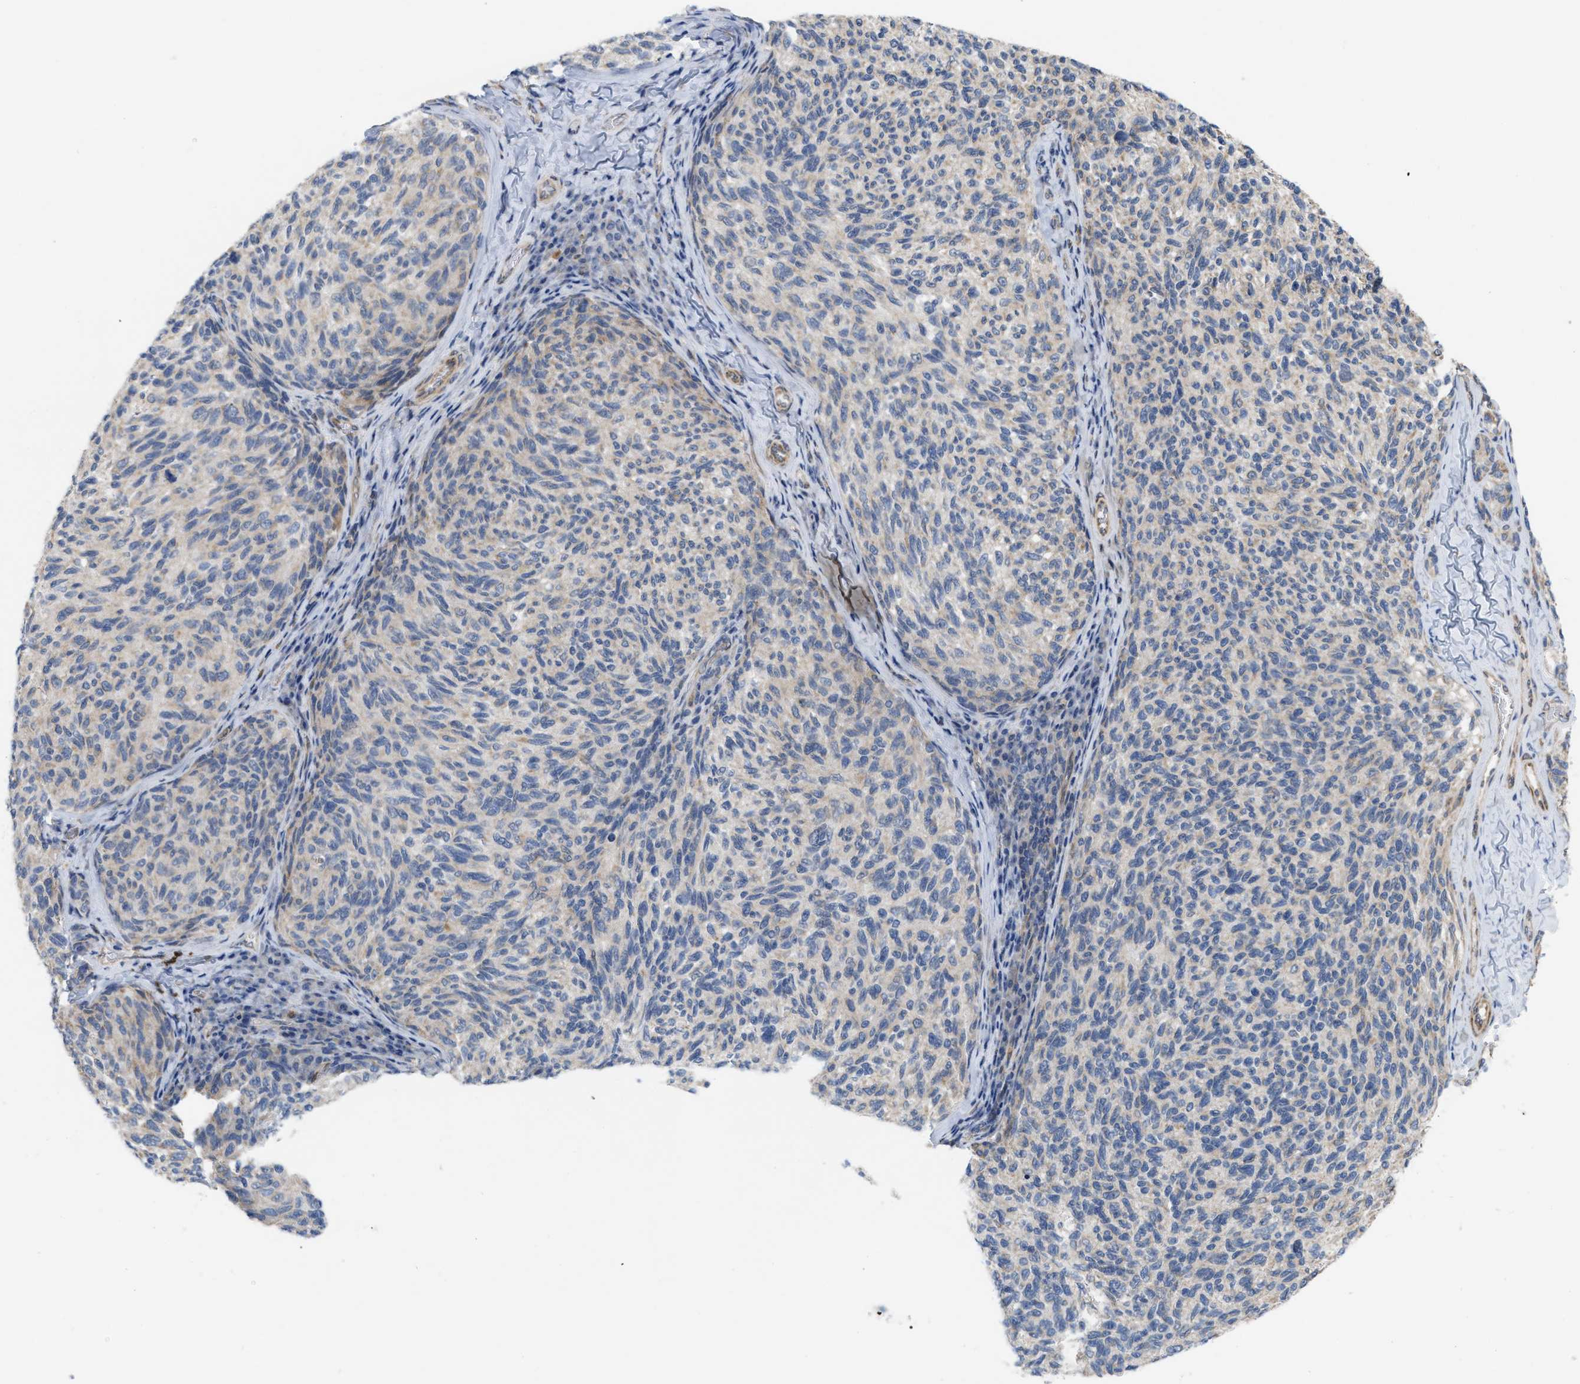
{"staining": {"intensity": "moderate", "quantity": "<25%", "location": "cytoplasmic/membranous"}, "tissue": "melanoma", "cell_type": "Tumor cells", "image_type": "cancer", "snomed": [{"axis": "morphology", "description": "Malignant melanoma, NOS"}, {"axis": "topography", "description": "Skin"}], "caption": "DAB immunohistochemical staining of human malignant melanoma demonstrates moderate cytoplasmic/membranous protein expression in about <25% of tumor cells. The staining was performed using DAB, with brown indicating positive protein expression. Nuclei are stained blue with hematoxylin.", "gene": "EOGT", "patient": {"sex": "female", "age": 73}}